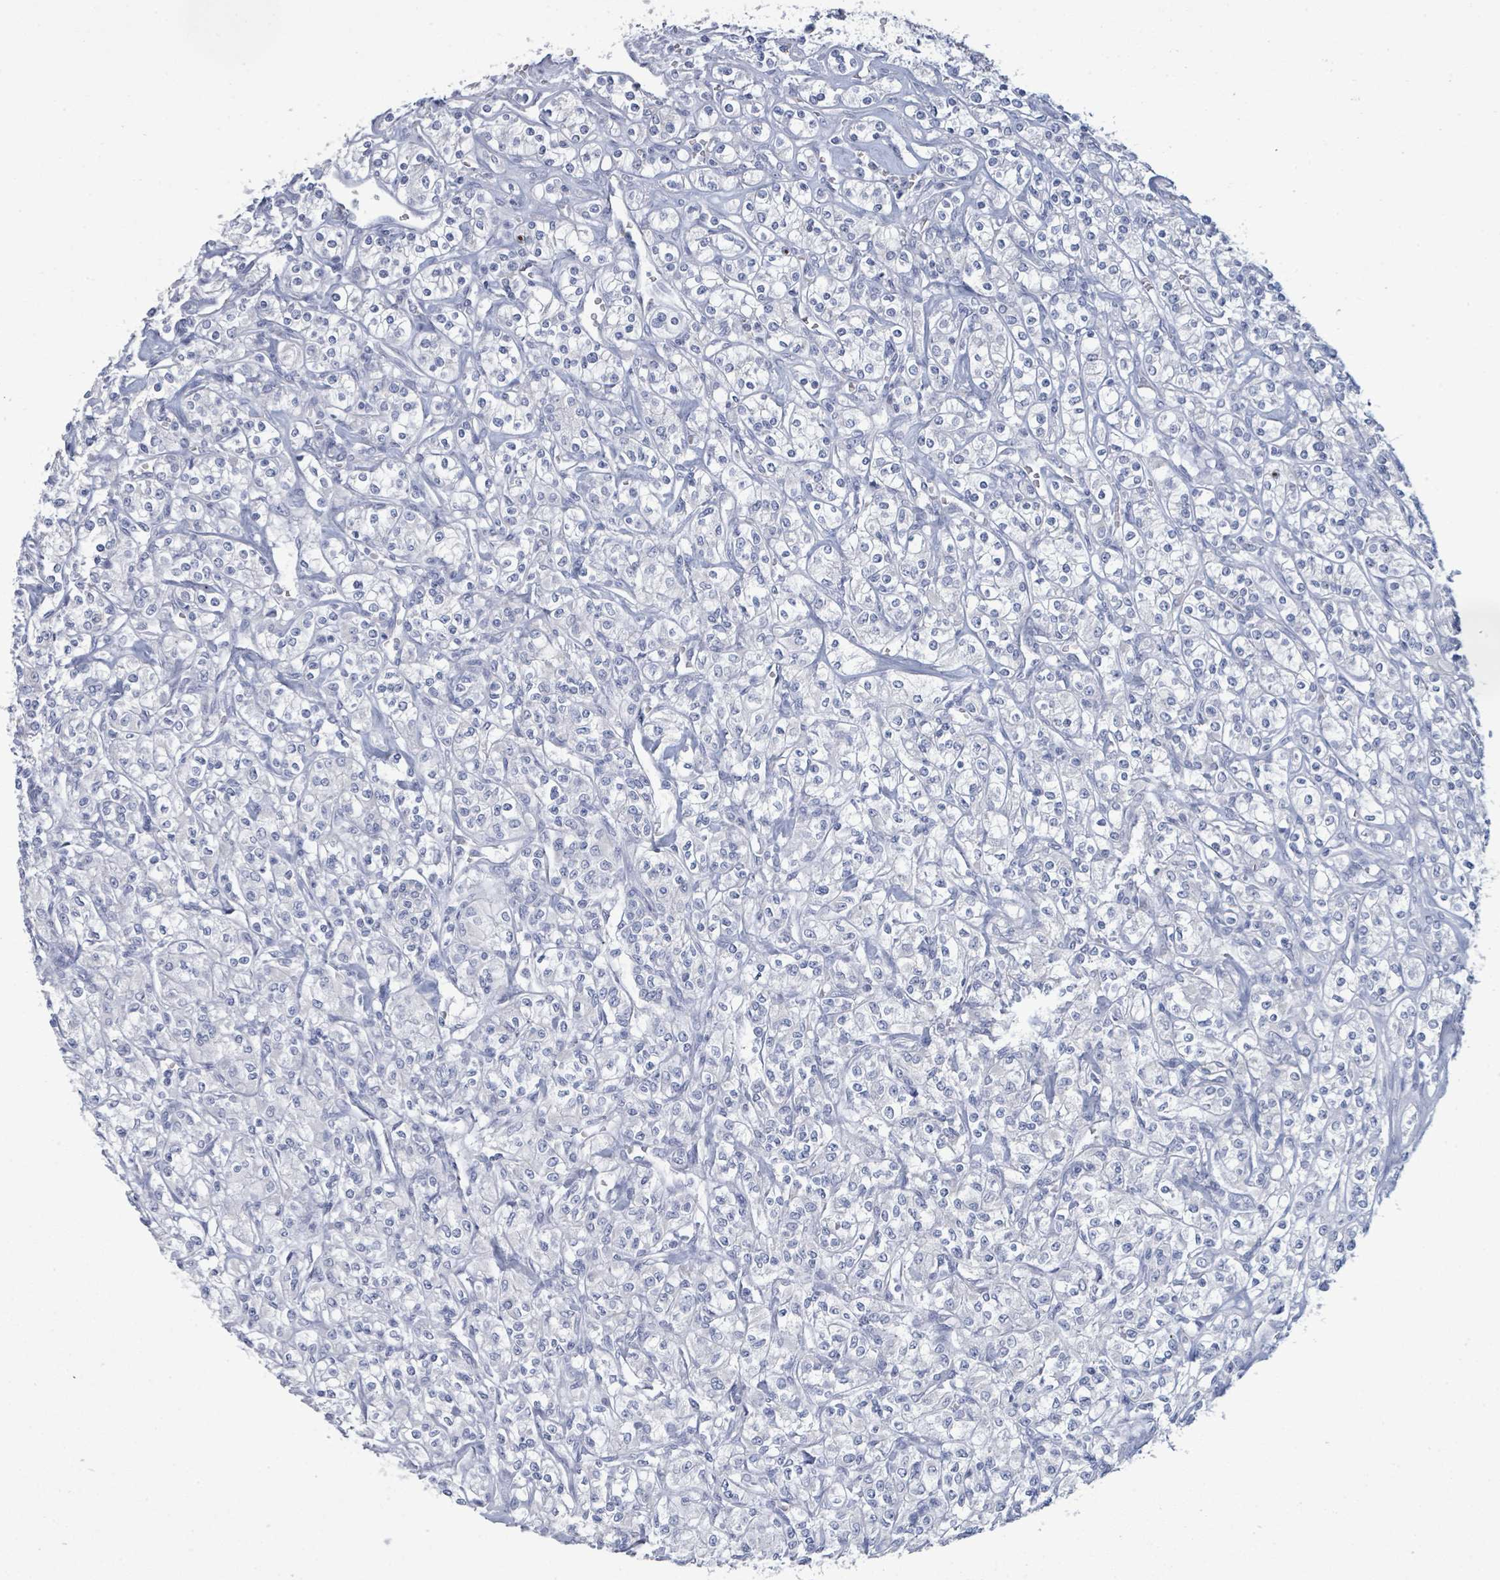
{"staining": {"intensity": "negative", "quantity": "none", "location": "none"}, "tissue": "renal cancer", "cell_type": "Tumor cells", "image_type": "cancer", "snomed": [{"axis": "morphology", "description": "Adenocarcinoma, NOS"}, {"axis": "topography", "description": "Kidney"}], "caption": "Immunohistochemical staining of adenocarcinoma (renal) exhibits no significant expression in tumor cells. (Brightfield microscopy of DAB (3,3'-diaminobenzidine) immunohistochemistry at high magnification).", "gene": "PGA3", "patient": {"sex": "male", "age": 77}}